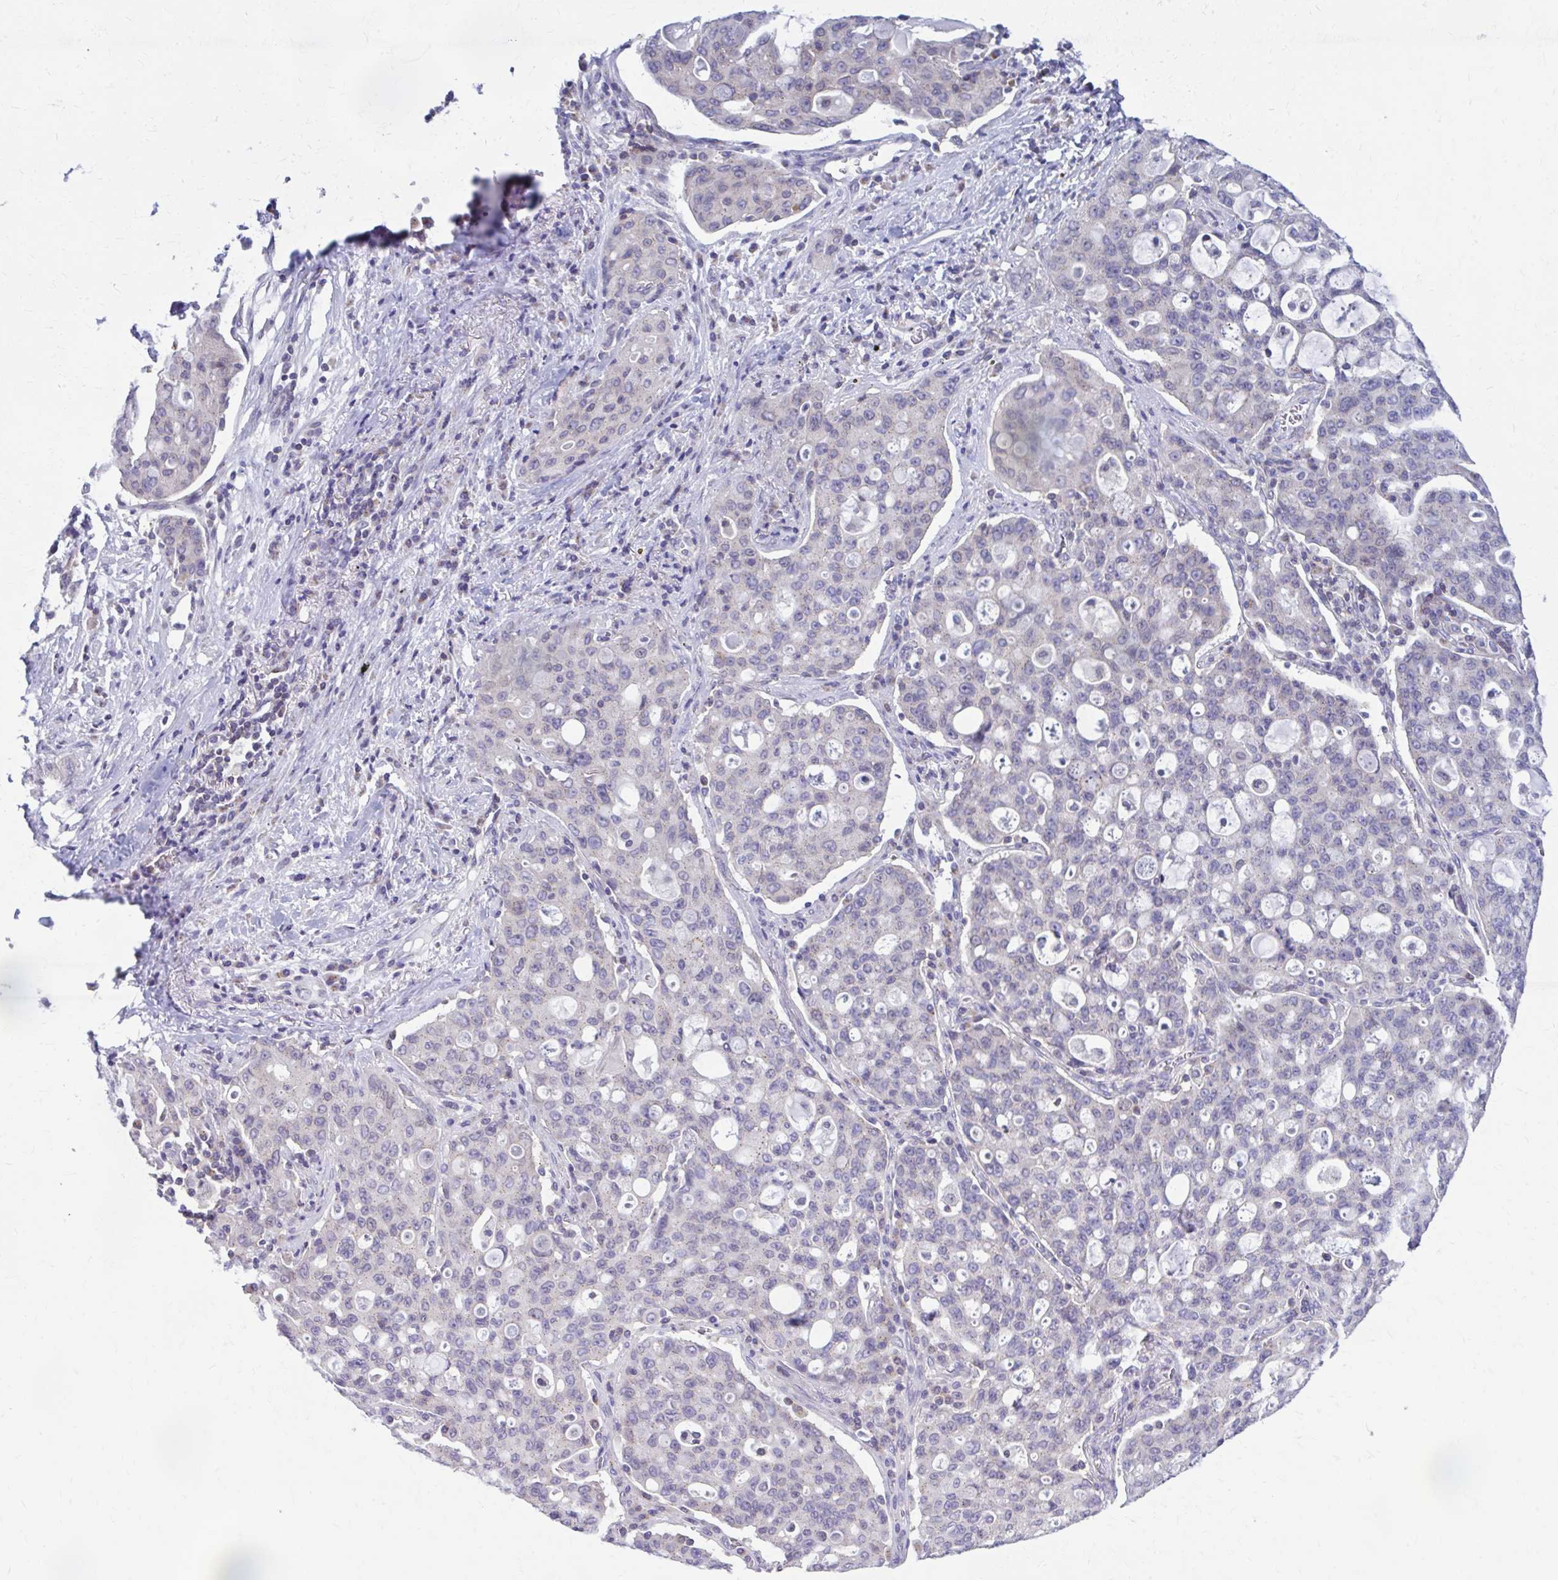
{"staining": {"intensity": "weak", "quantity": "<25%", "location": "cytoplasmic/membranous"}, "tissue": "lung cancer", "cell_type": "Tumor cells", "image_type": "cancer", "snomed": [{"axis": "morphology", "description": "Adenocarcinoma, NOS"}, {"axis": "topography", "description": "Lung"}], "caption": "DAB (3,3'-diaminobenzidine) immunohistochemical staining of adenocarcinoma (lung) reveals no significant staining in tumor cells. (Stains: DAB (3,3'-diaminobenzidine) immunohistochemistry (IHC) with hematoxylin counter stain, Microscopy: brightfield microscopy at high magnification).", "gene": "RADIL", "patient": {"sex": "female", "age": 44}}